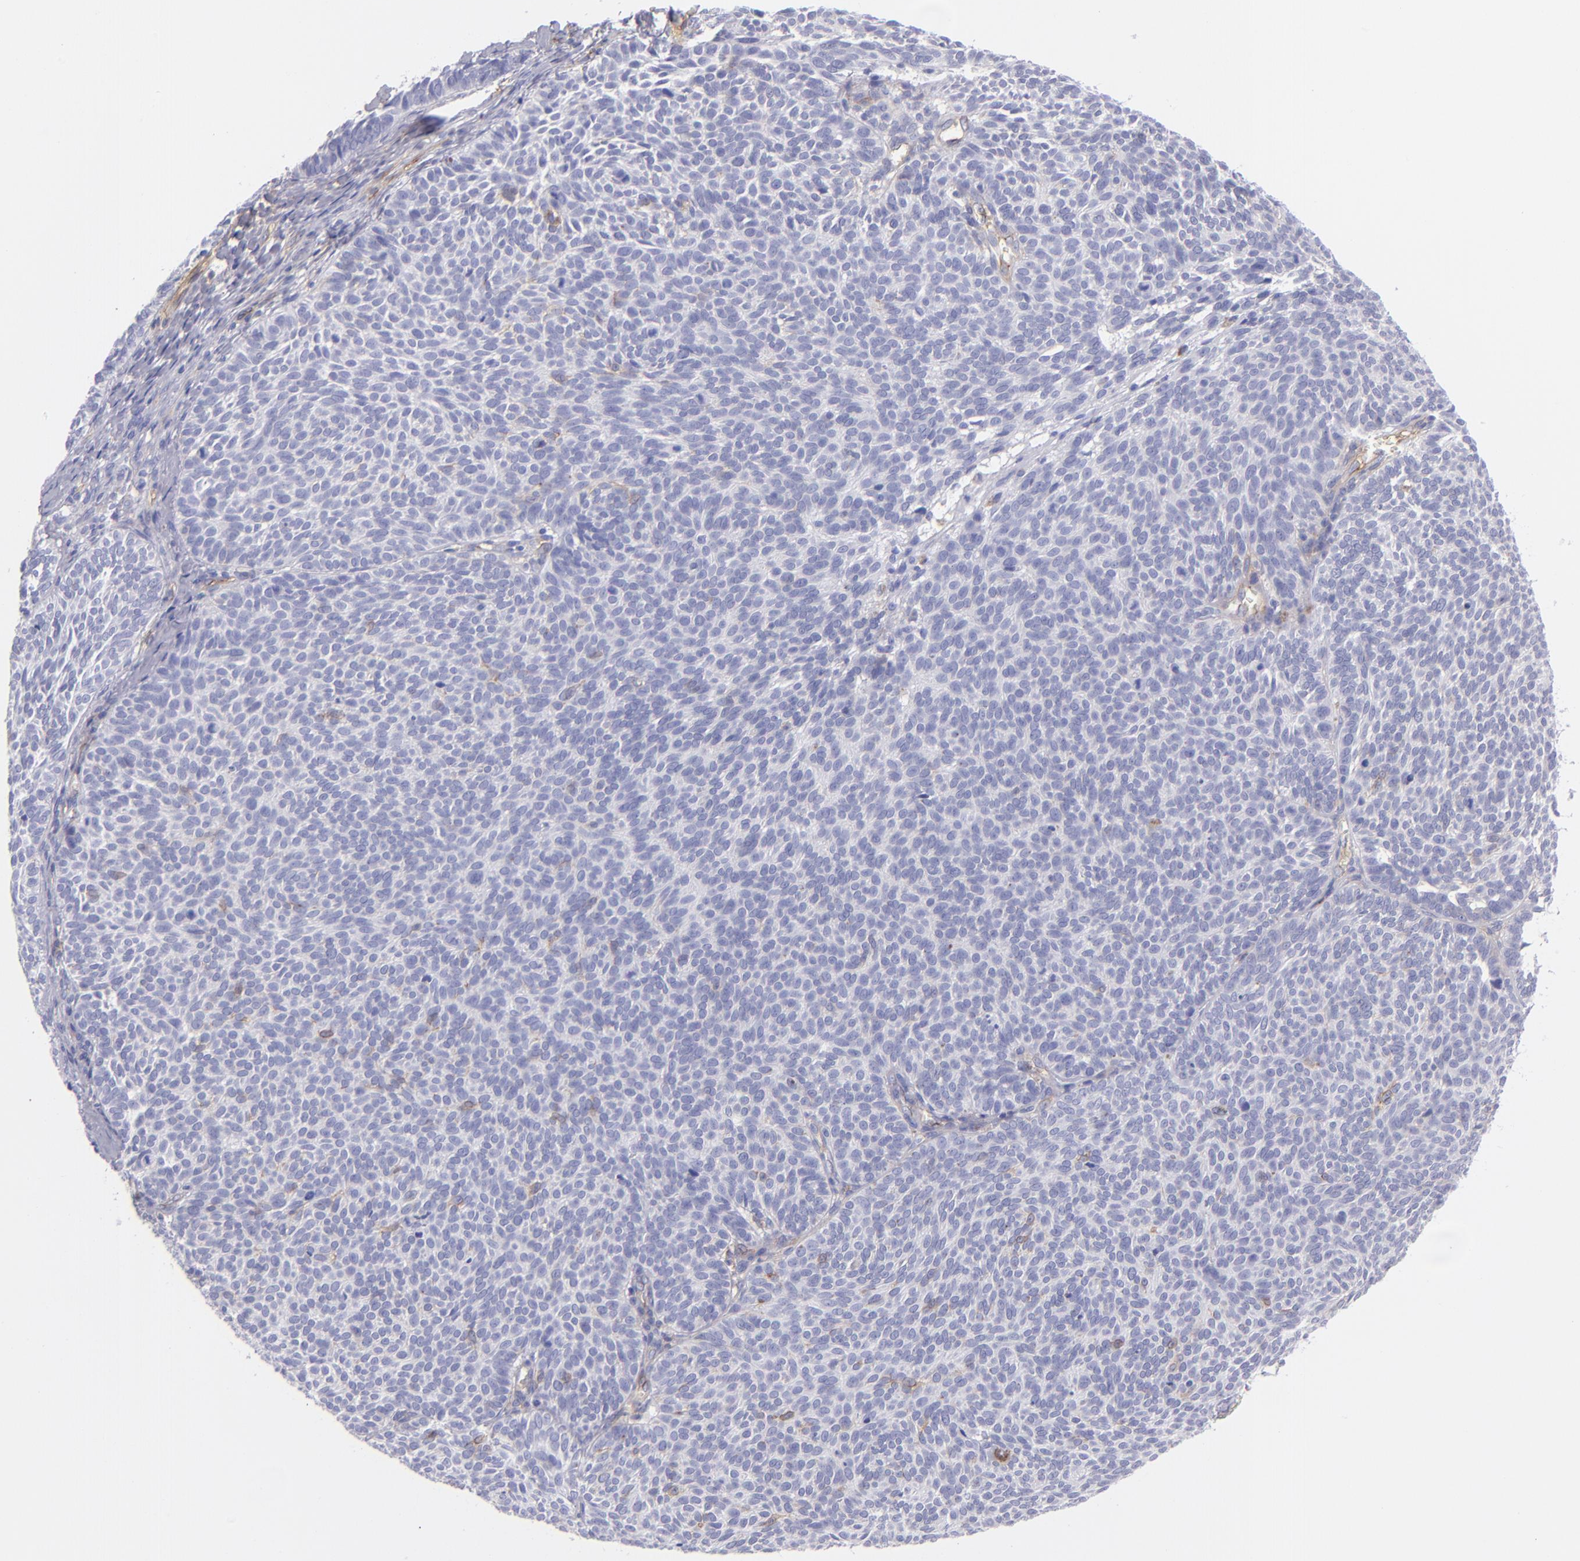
{"staining": {"intensity": "negative", "quantity": "none", "location": "none"}, "tissue": "skin cancer", "cell_type": "Tumor cells", "image_type": "cancer", "snomed": [{"axis": "morphology", "description": "Basal cell carcinoma"}, {"axis": "topography", "description": "Skin"}], "caption": "The micrograph reveals no significant positivity in tumor cells of skin cancer (basal cell carcinoma).", "gene": "ENTPD1", "patient": {"sex": "male", "age": 63}}